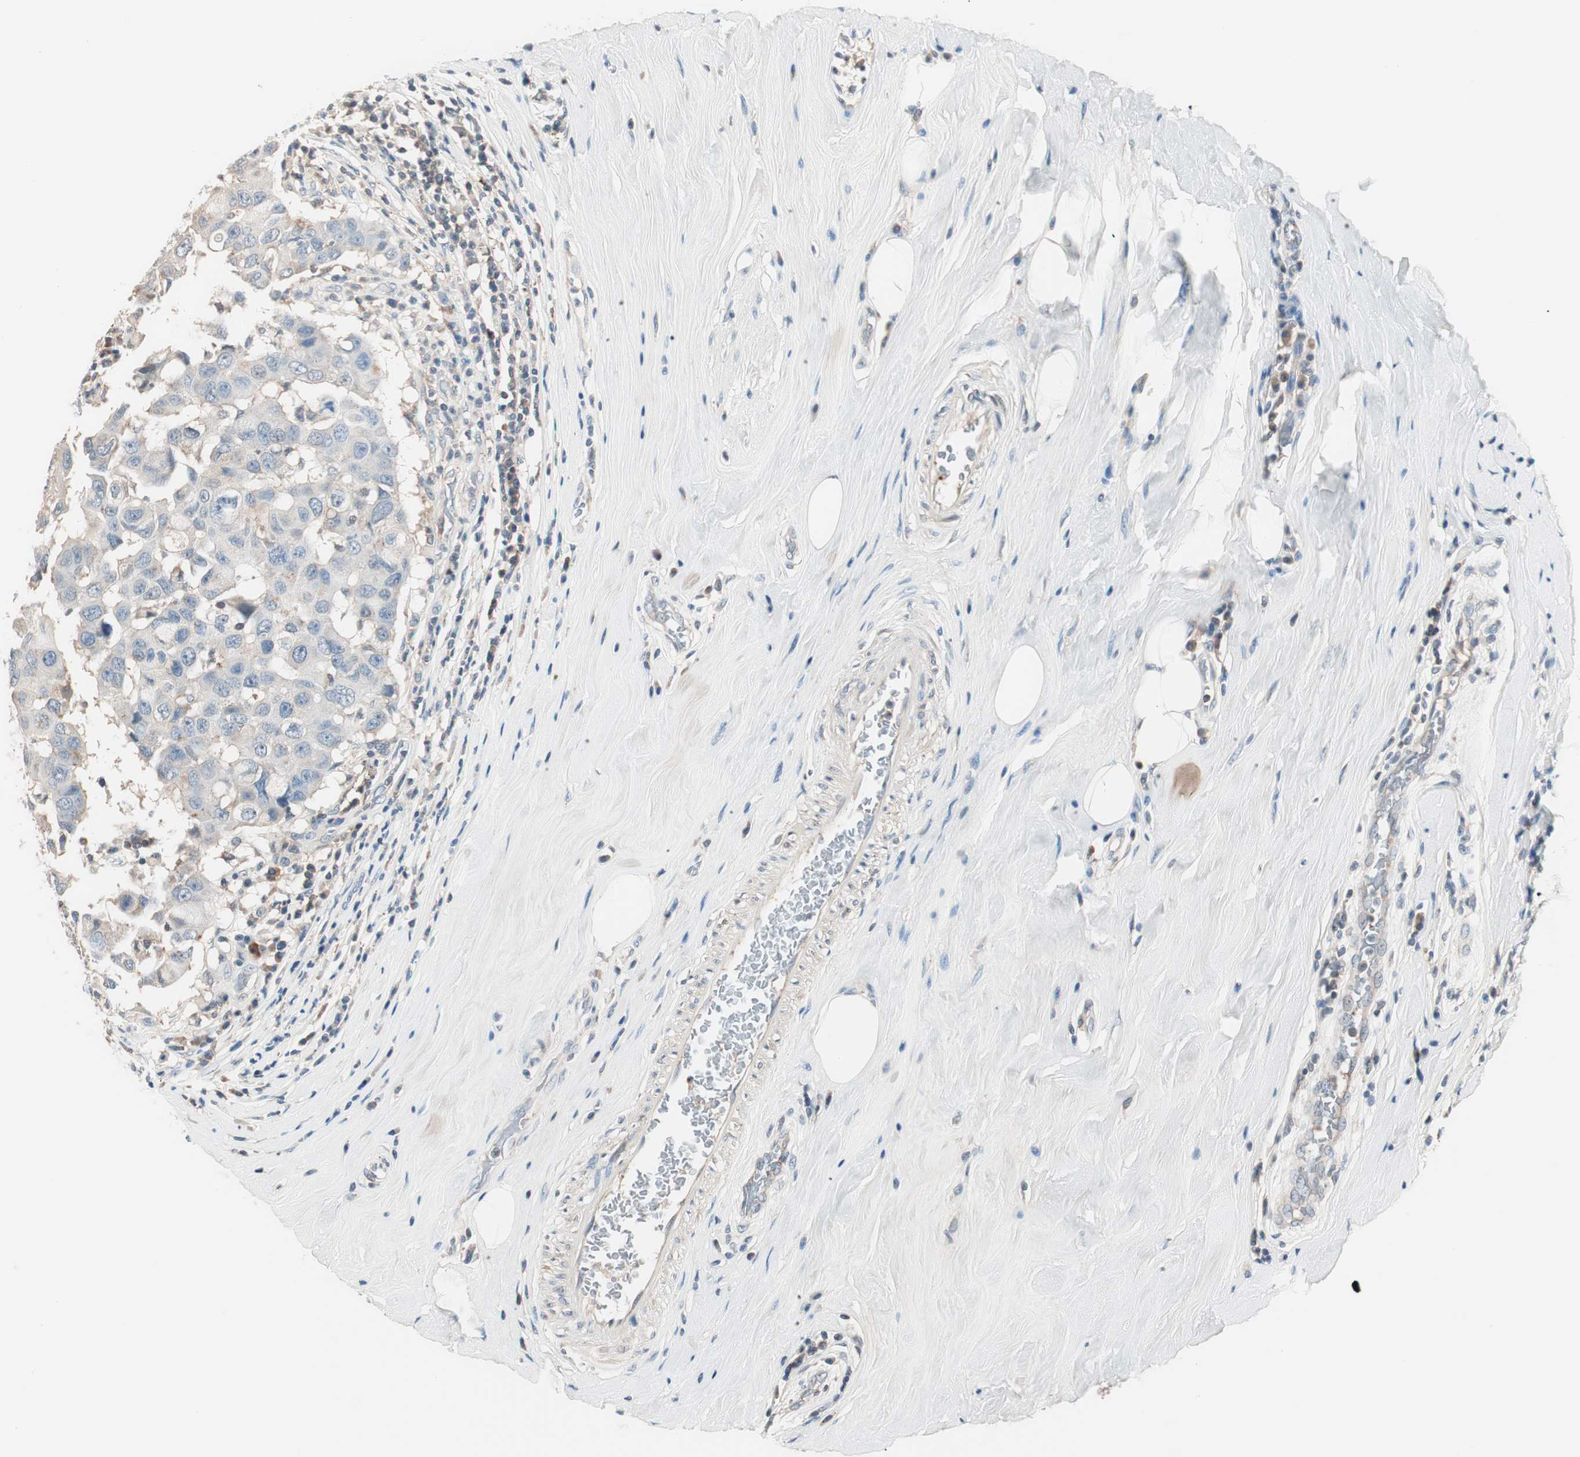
{"staining": {"intensity": "weak", "quantity": "<25%", "location": "cytoplasmic/membranous"}, "tissue": "breast cancer", "cell_type": "Tumor cells", "image_type": "cancer", "snomed": [{"axis": "morphology", "description": "Duct carcinoma"}, {"axis": "topography", "description": "Breast"}], "caption": "Tumor cells show no significant staining in infiltrating ductal carcinoma (breast). (Brightfield microscopy of DAB immunohistochemistry at high magnification).", "gene": "RAD54B", "patient": {"sex": "female", "age": 27}}